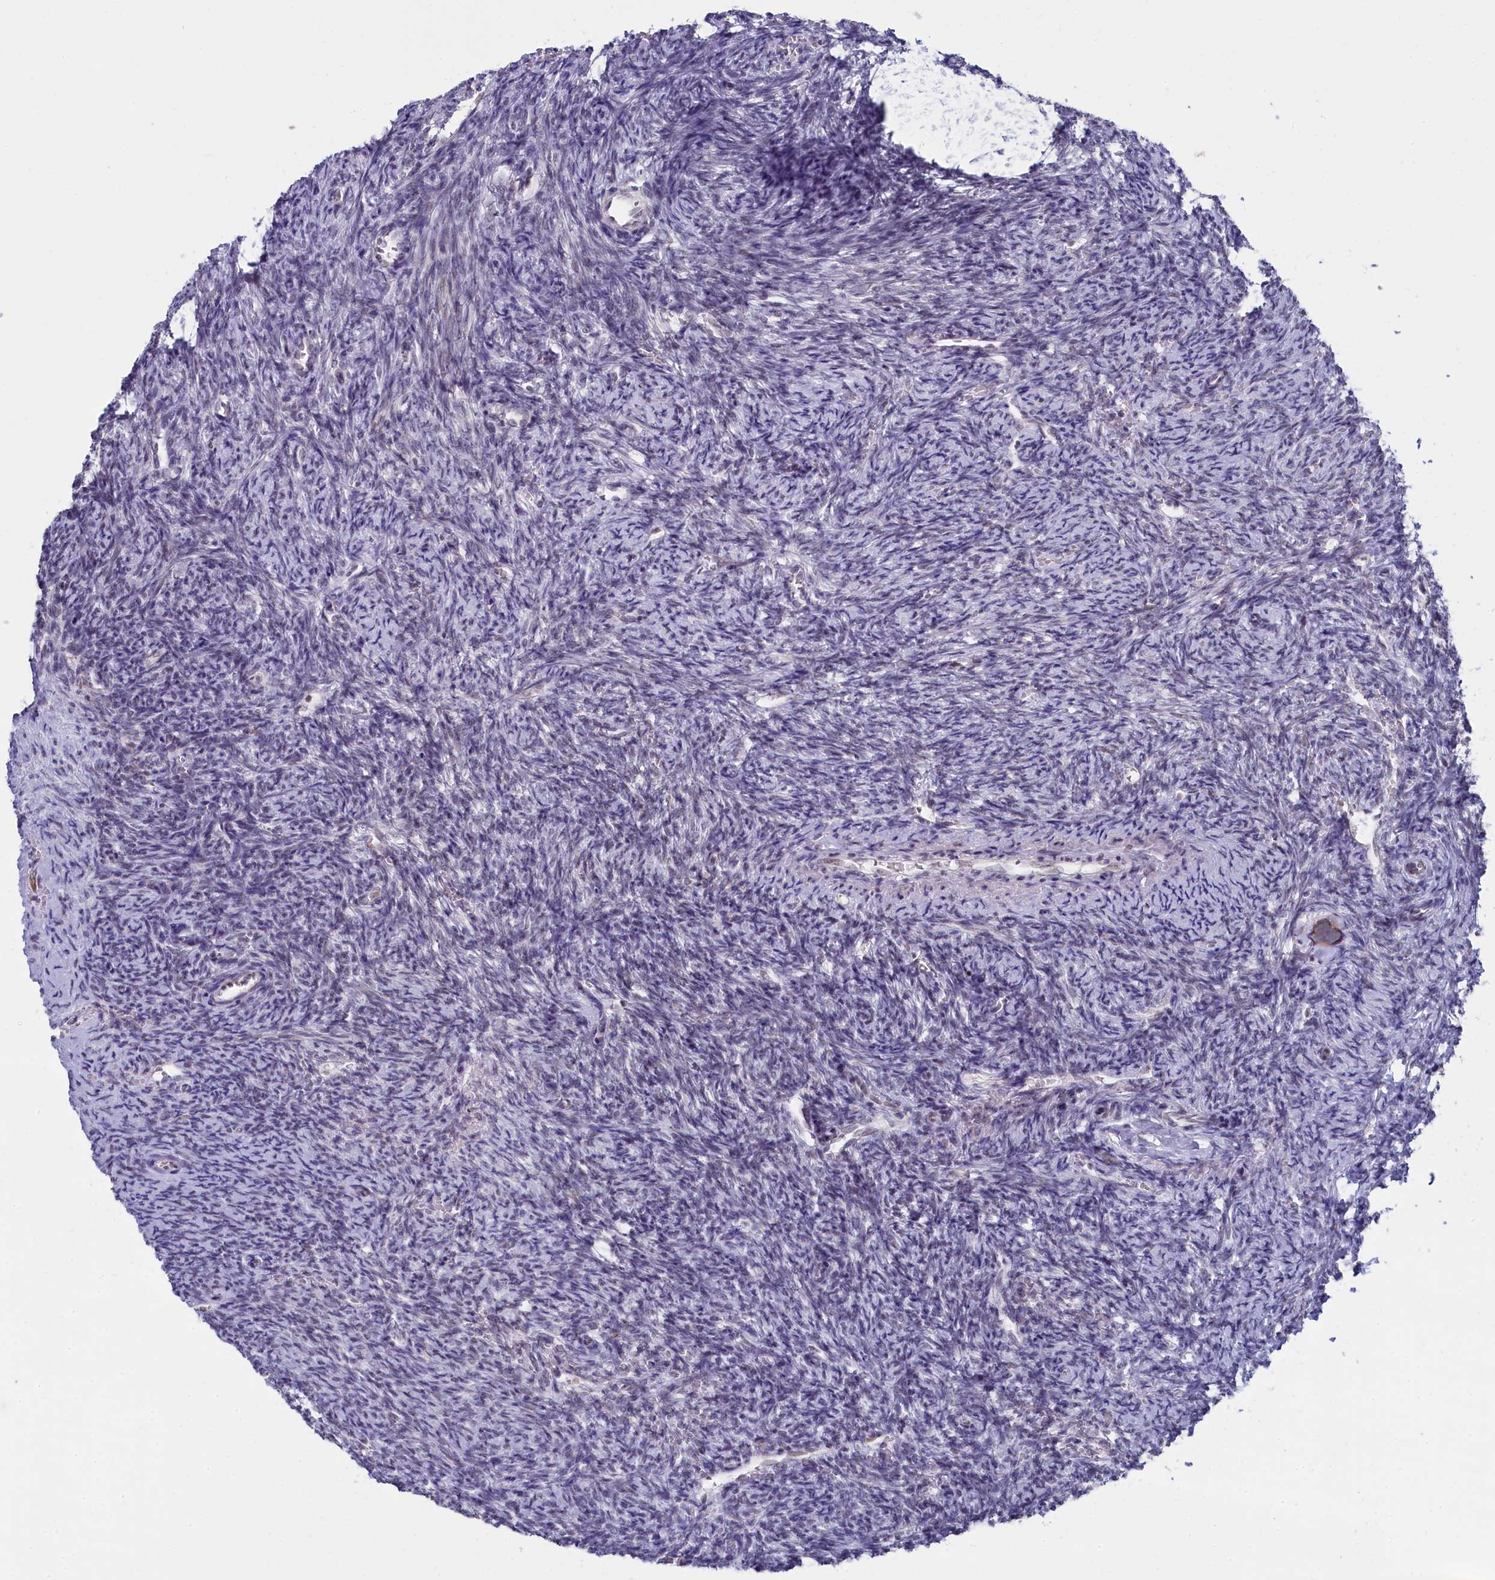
{"staining": {"intensity": "negative", "quantity": "none", "location": "none"}, "tissue": "ovary", "cell_type": "Ovarian stroma cells", "image_type": "normal", "snomed": [{"axis": "morphology", "description": "Normal tissue, NOS"}, {"axis": "topography", "description": "Ovary"}], "caption": "The immunohistochemistry histopathology image has no significant positivity in ovarian stroma cells of ovary.", "gene": "PPHLN1", "patient": {"sex": "female", "age": 41}}